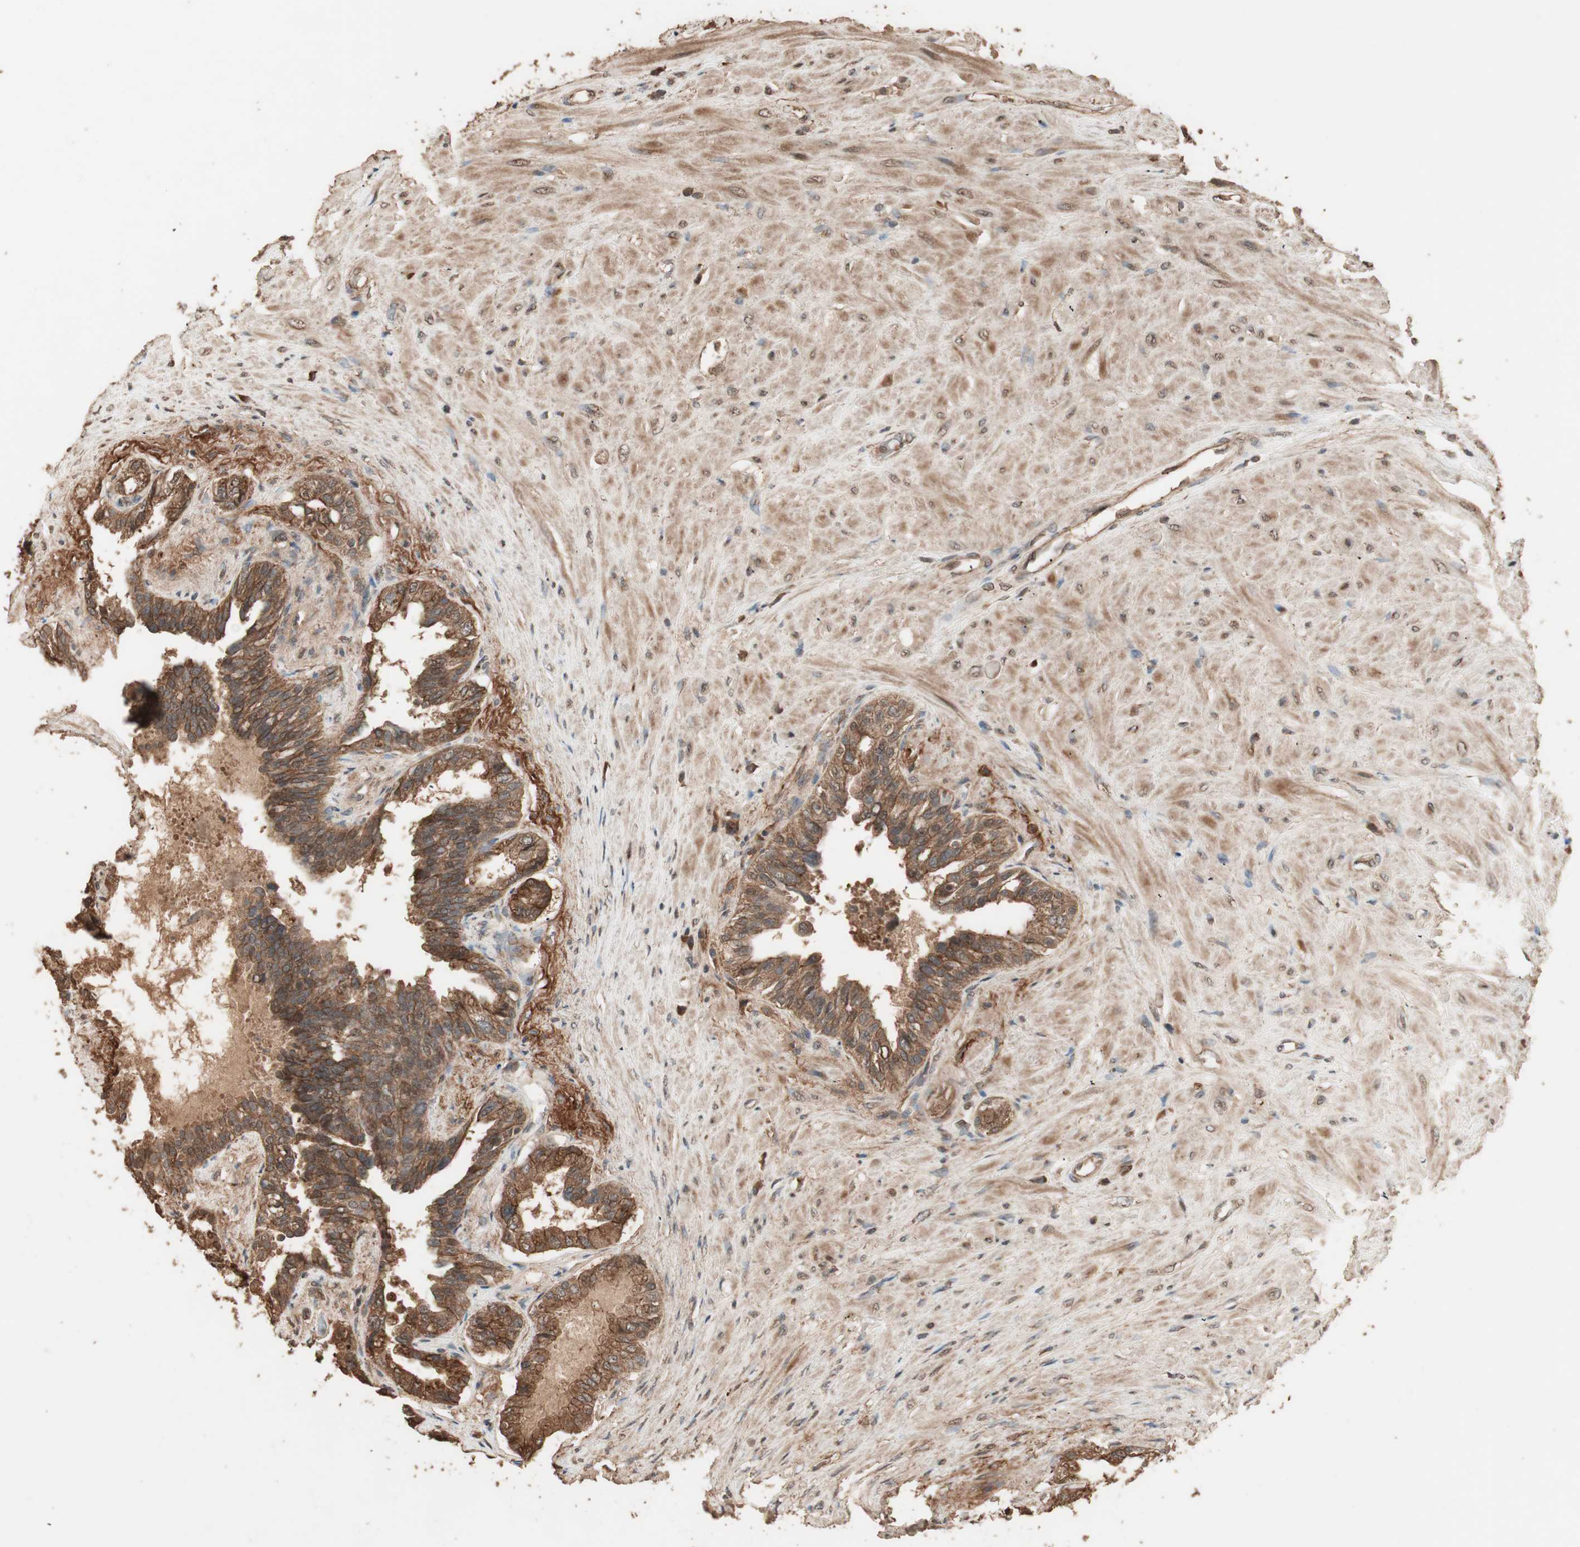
{"staining": {"intensity": "strong", "quantity": ">75%", "location": "cytoplasmic/membranous"}, "tissue": "seminal vesicle", "cell_type": "Glandular cells", "image_type": "normal", "snomed": [{"axis": "morphology", "description": "Normal tissue, NOS"}, {"axis": "topography", "description": "Seminal veicle"}], "caption": "Benign seminal vesicle demonstrates strong cytoplasmic/membranous staining in about >75% of glandular cells, visualized by immunohistochemistry.", "gene": "USP20", "patient": {"sex": "male", "age": 61}}